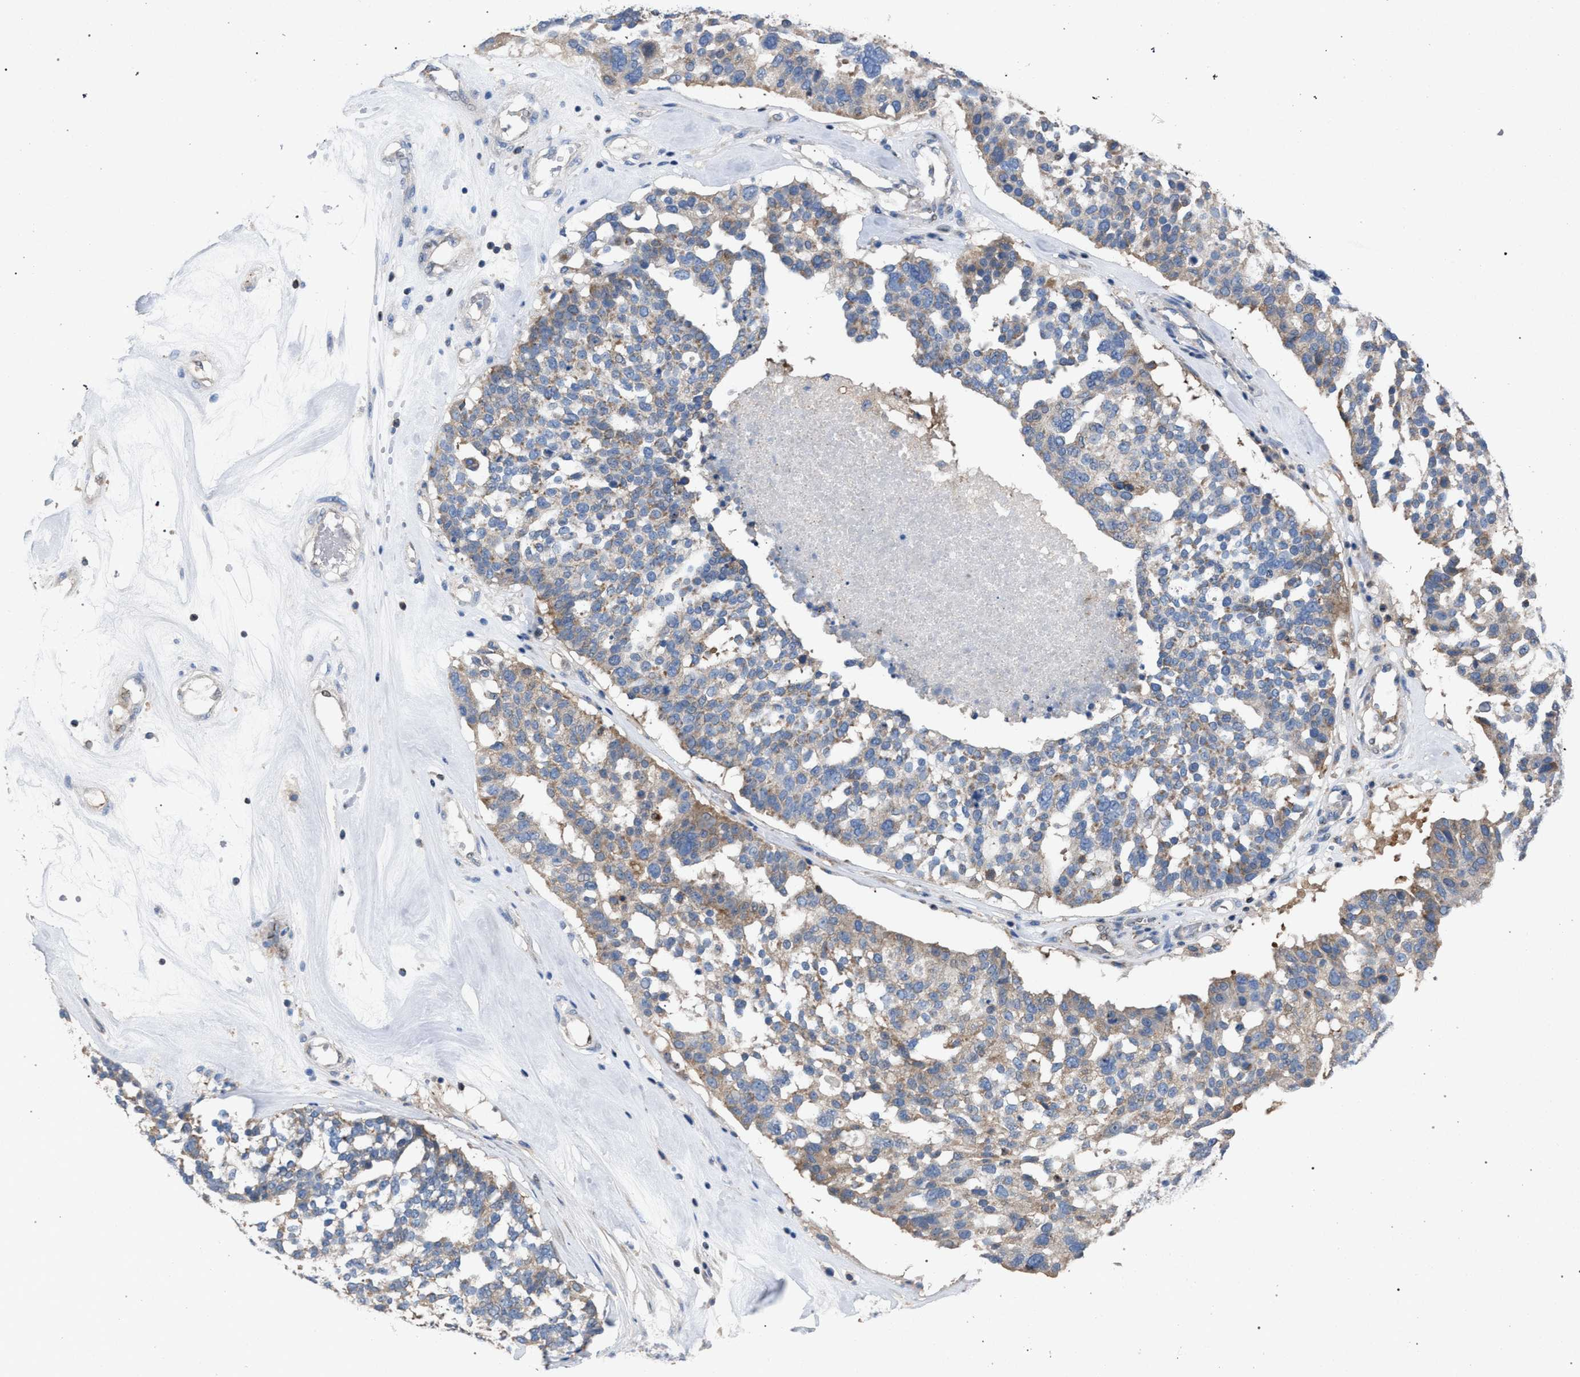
{"staining": {"intensity": "weak", "quantity": "25%-75%", "location": "cytoplasmic/membranous"}, "tissue": "ovarian cancer", "cell_type": "Tumor cells", "image_type": "cancer", "snomed": [{"axis": "morphology", "description": "Cystadenocarcinoma, serous, NOS"}, {"axis": "topography", "description": "Ovary"}], "caption": "Serous cystadenocarcinoma (ovarian) stained with immunohistochemistry displays weak cytoplasmic/membranous staining in about 25%-75% of tumor cells.", "gene": "VPS13A", "patient": {"sex": "female", "age": 59}}